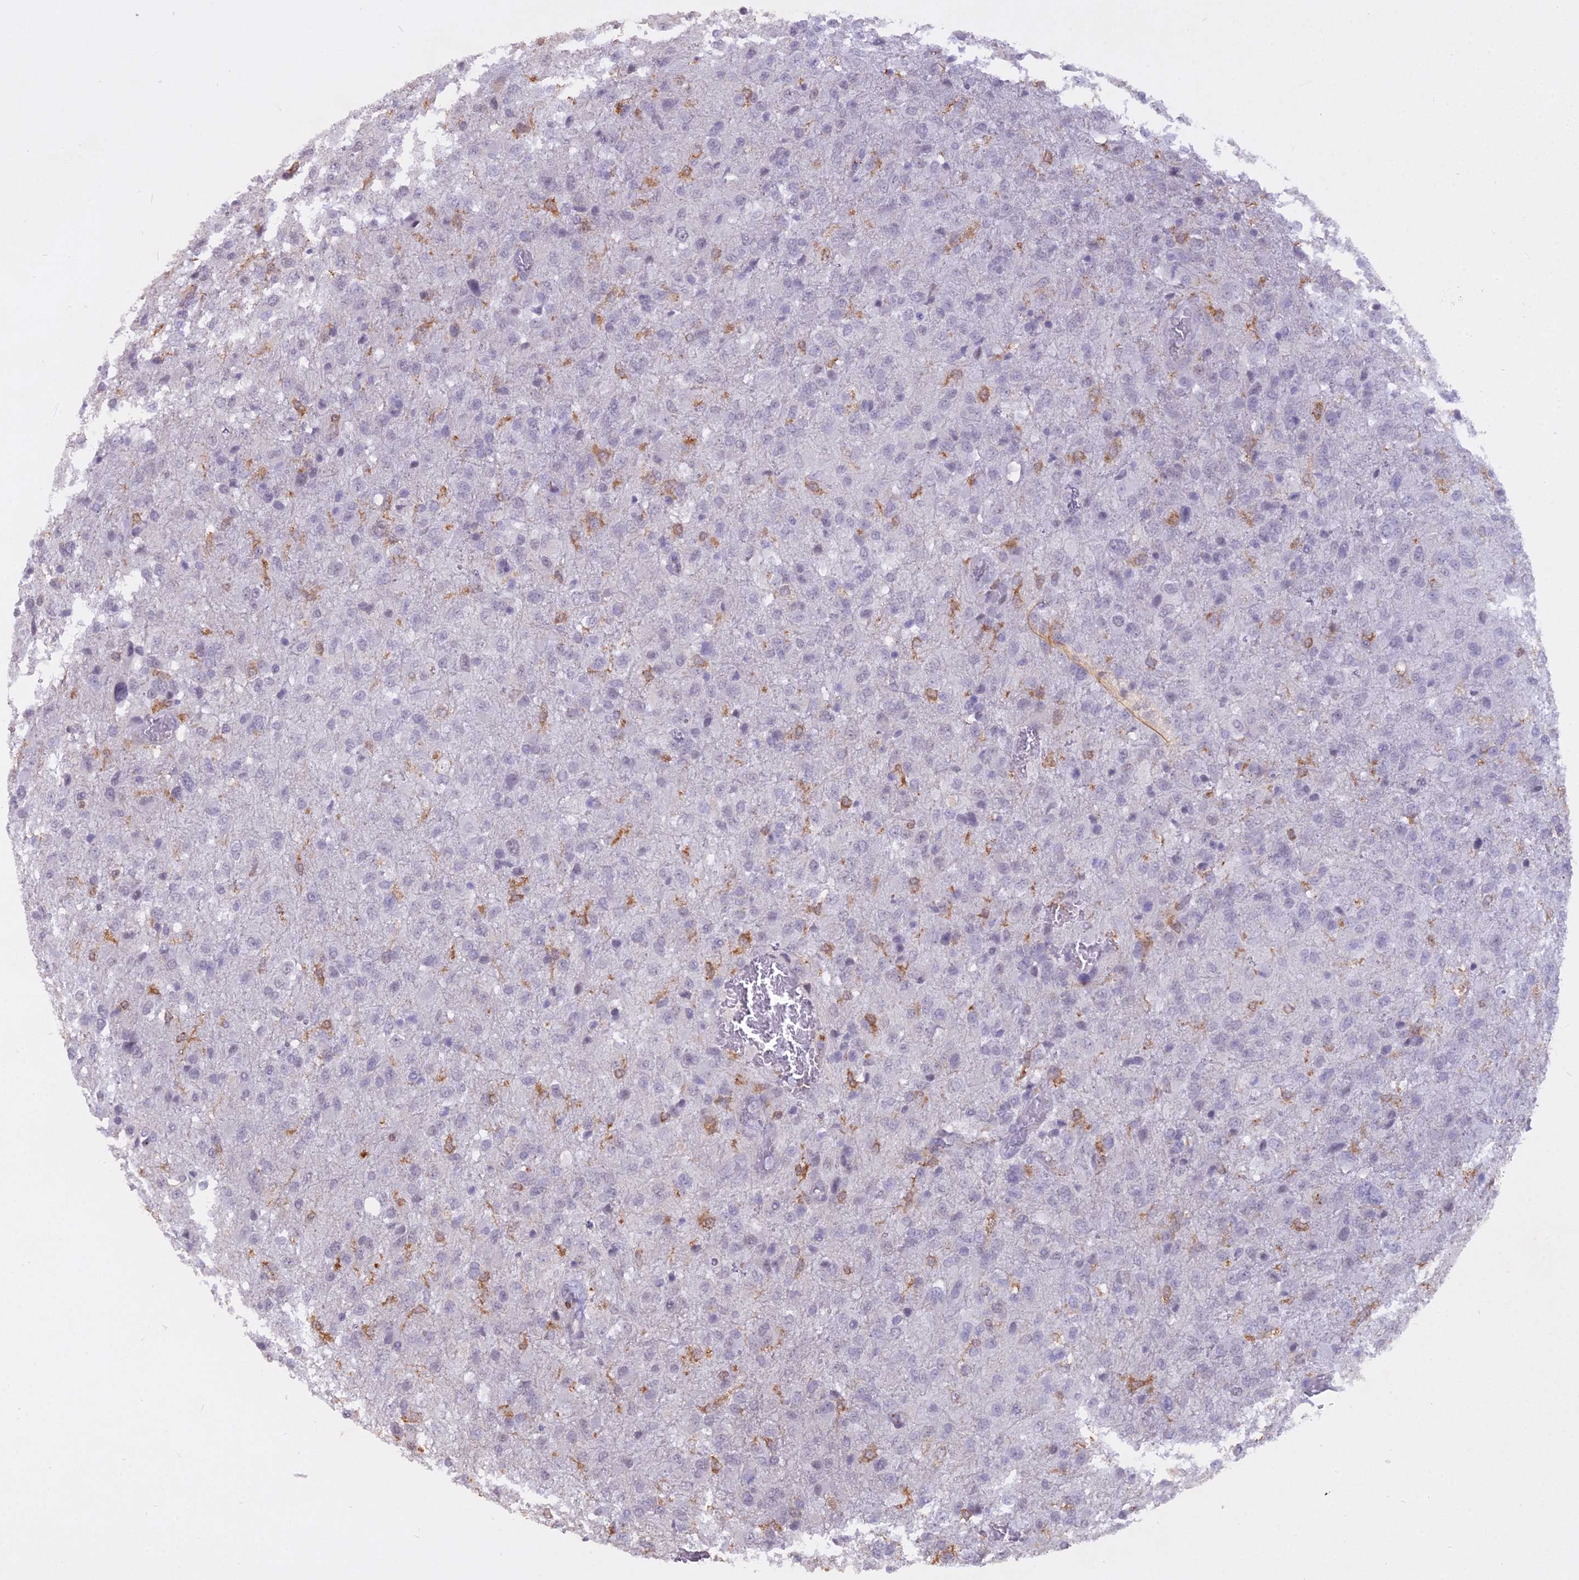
{"staining": {"intensity": "negative", "quantity": "none", "location": "none"}, "tissue": "glioma", "cell_type": "Tumor cells", "image_type": "cancer", "snomed": [{"axis": "morphology", "description": "Glioma, malignant, High grade"}, {"axis": "topography", "description": "Brain"}], "caption": "Immunohistochemical staining of malignant high-grade glioma exhibits no significant staining in tumor cells.", "gene": "BLNK", "patient": {"sex": "female", "age": 74}}